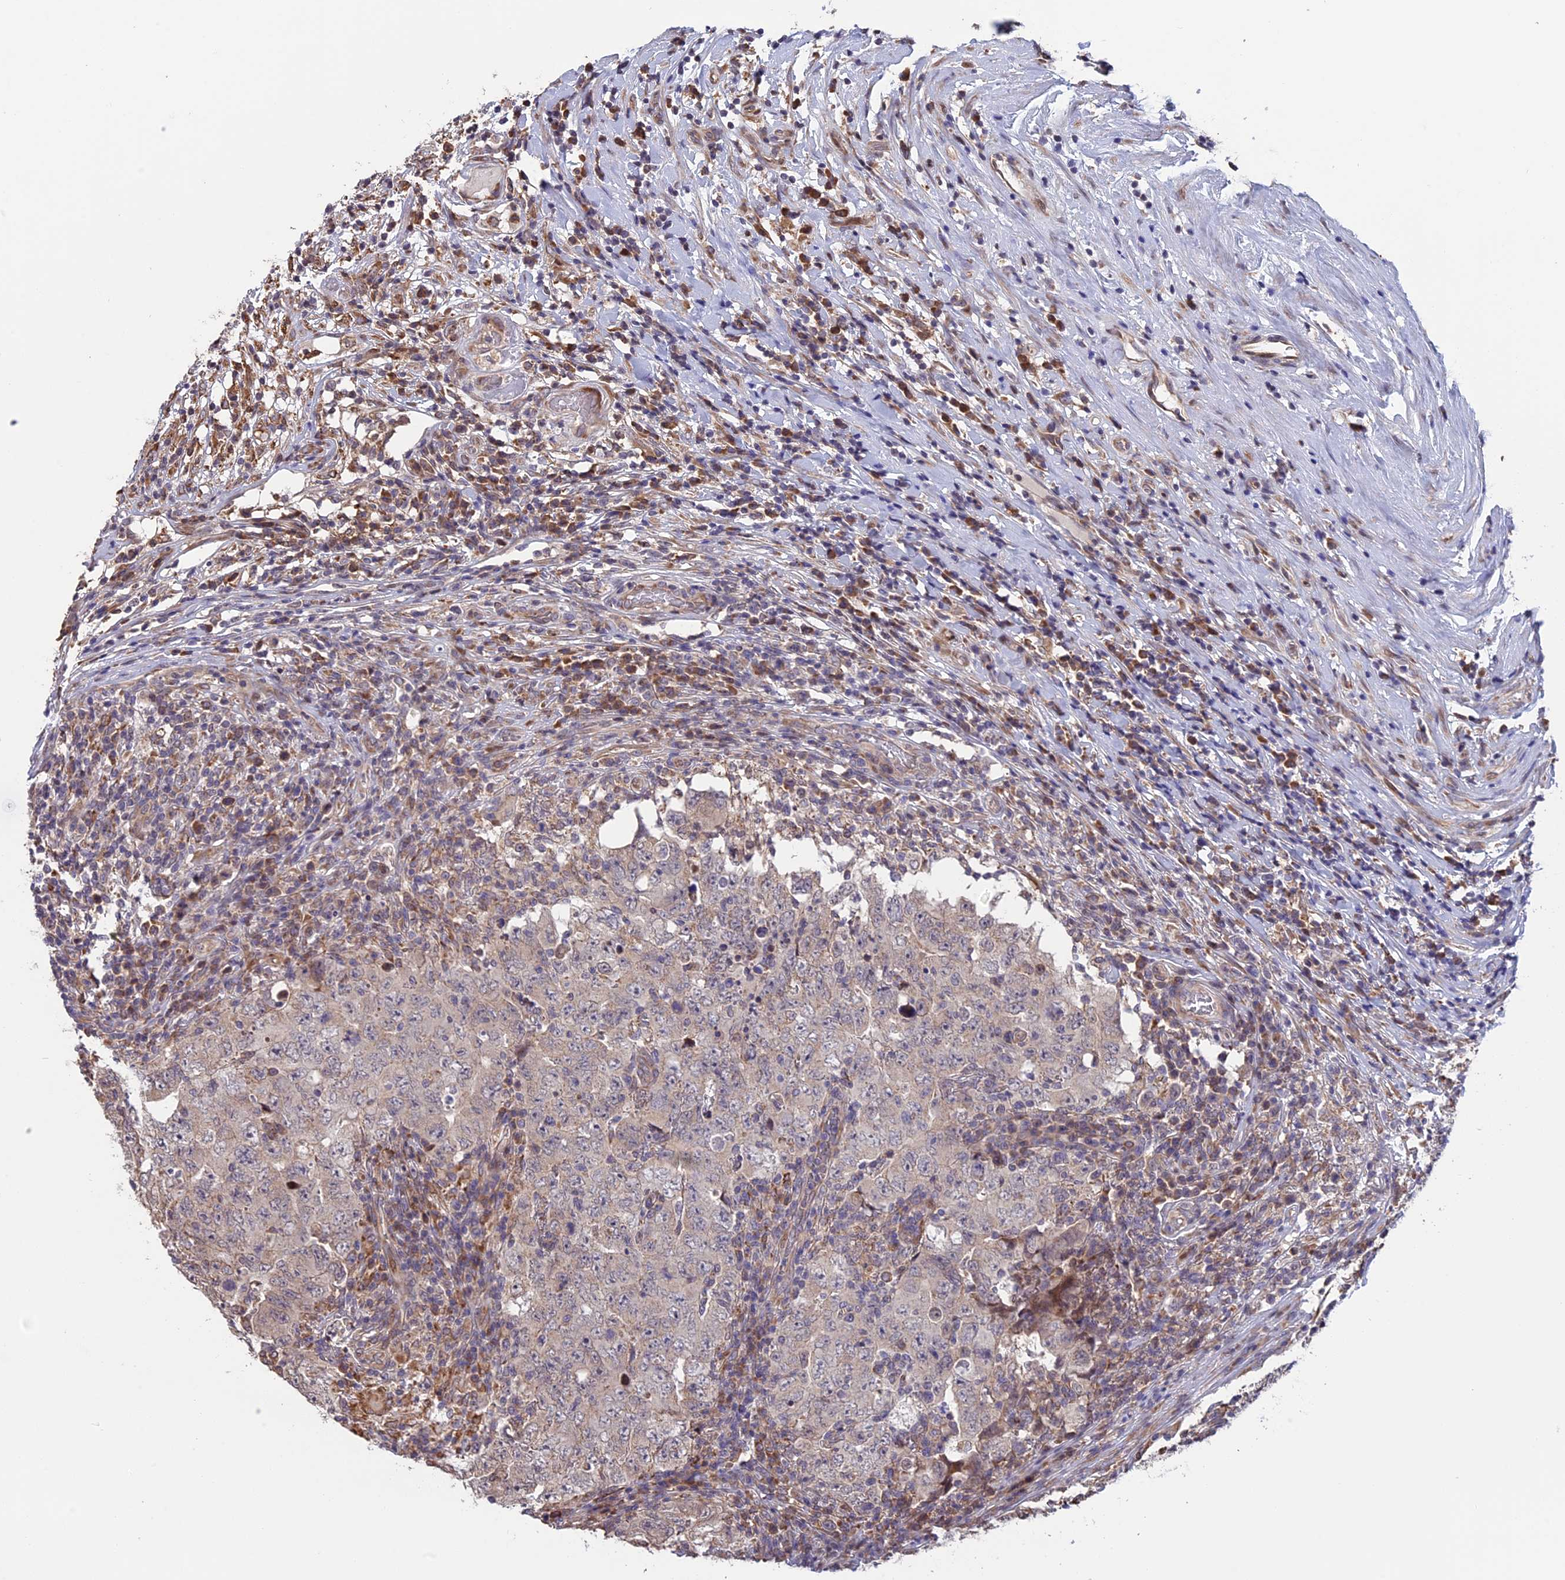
{"staining": {"intensity": "negative", "quantity": "none", "location": "none"}, "tissue": "testis cancer", "cell_type": "Tumor cells", "image_type": "cancer", "snomed": [{"axis": "morphology", "description": "Carcinoma, Embryonal, NOS"}, {"axis": "topography", "description": "Testis"}], "caption": "The photomicrograph demonstrates no significant positivity in tumor cells of testis cancer (embryonal carcinoma). (Stains: DAB (3,3'-diaminobenzidine) immunohistochemistry with hematoxylin counter stain, Microscopy: brightfield microscopy at high magnification).", "gene": "DMRTA2", "patient": {"sex": "male", "age": 26}}